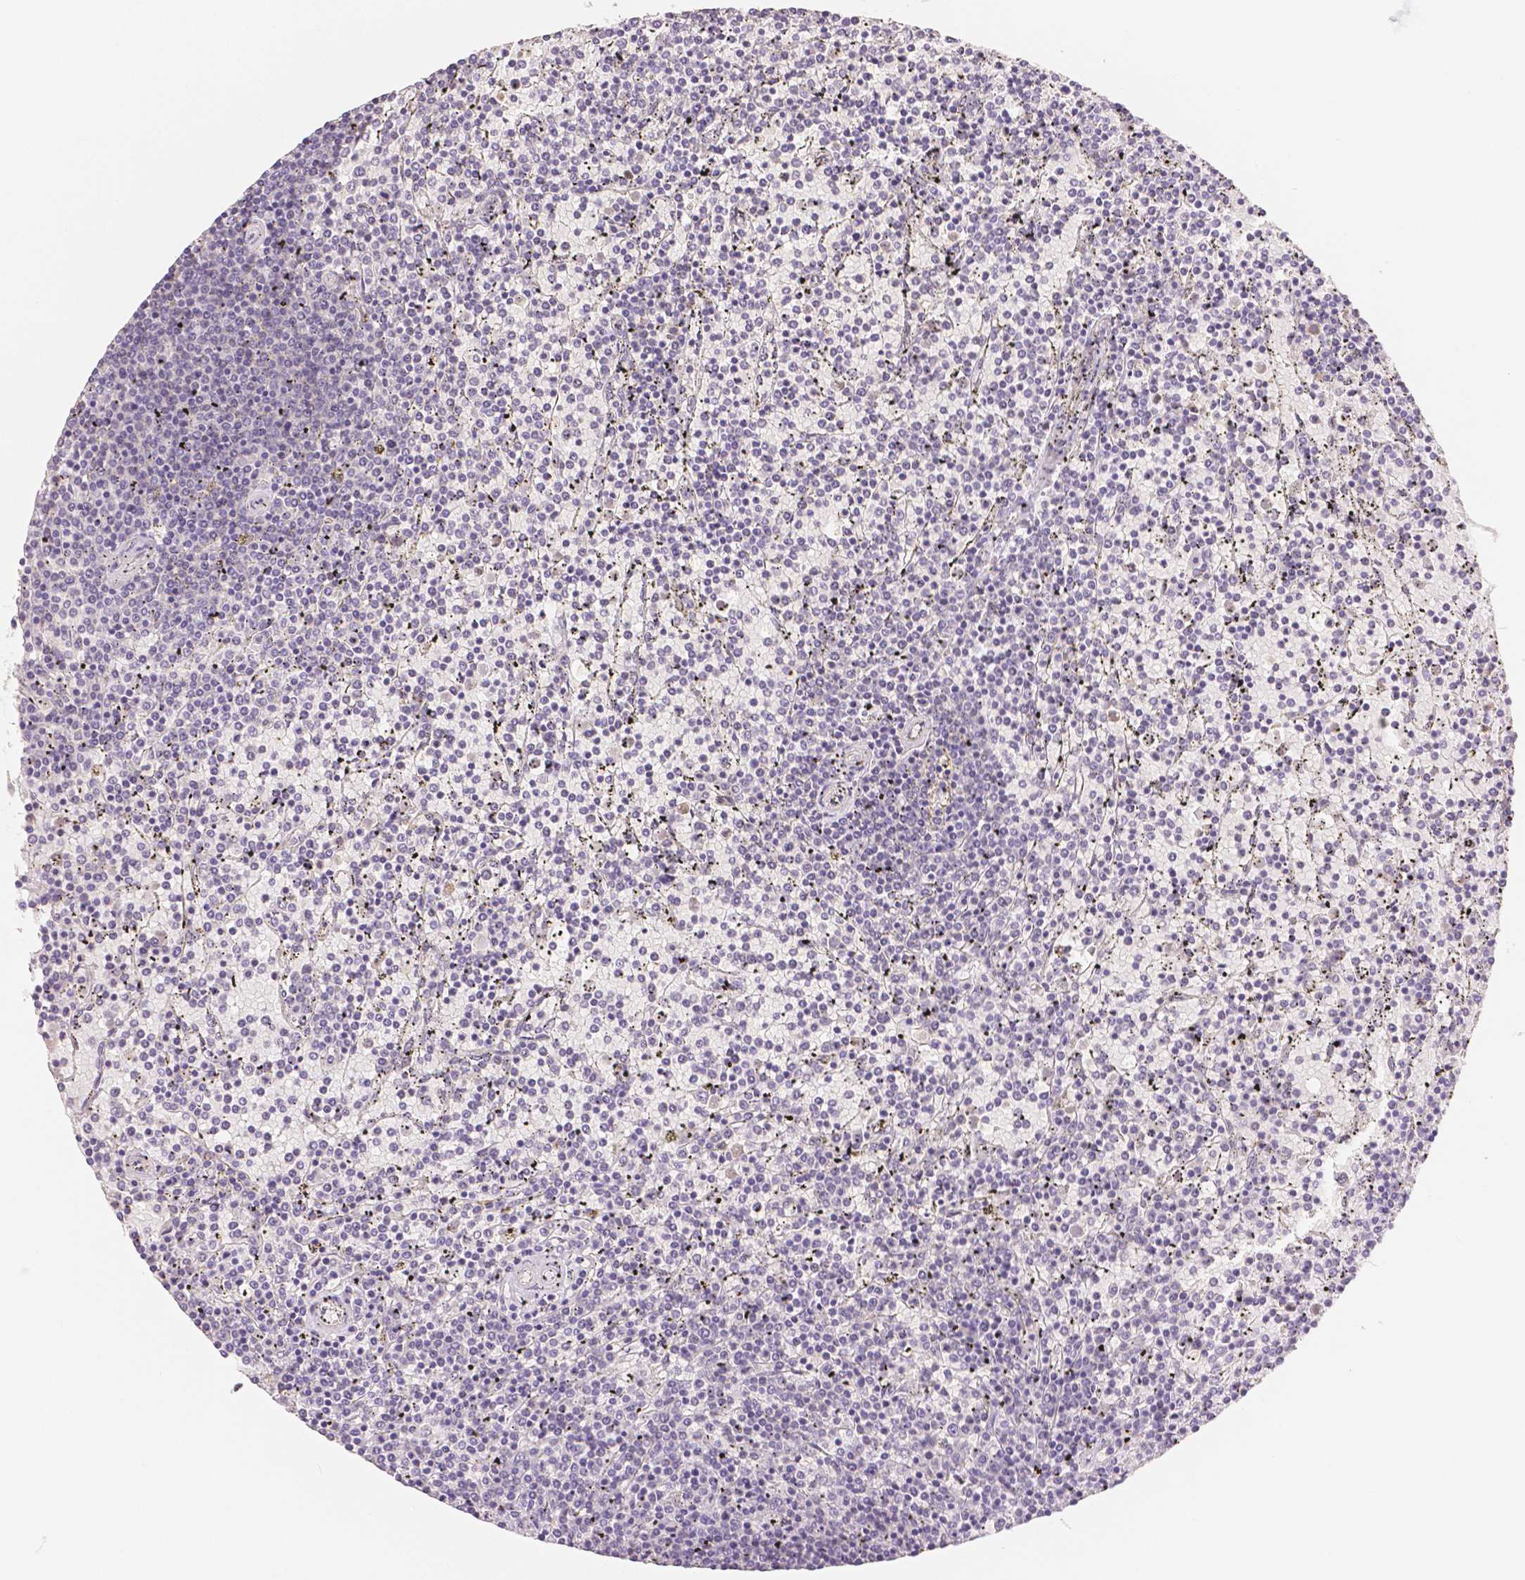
{"staining": {"intensity": "negative", "quantity": "none", "location": "none"}, "tissue": "lymphoma", "cell_type": "Tumor cells", "image_type": "cancer", "snomed": [{"axis": "morphology", "description": "Malignant lymphoma, non-Hodgkin's type, Low grade"}, {"axis": "topography", "description": "Spleen"}], "caption": "IHC image of lymphoma stained for a protein (brown), which exhibits no positivity in tumor cells. (DAB (3,3'-diaminobenzidine) immunohistochemistry (IHC), high magnification).", "gene": "OCLN", "patient": {"sex": "female", "age": 77}}